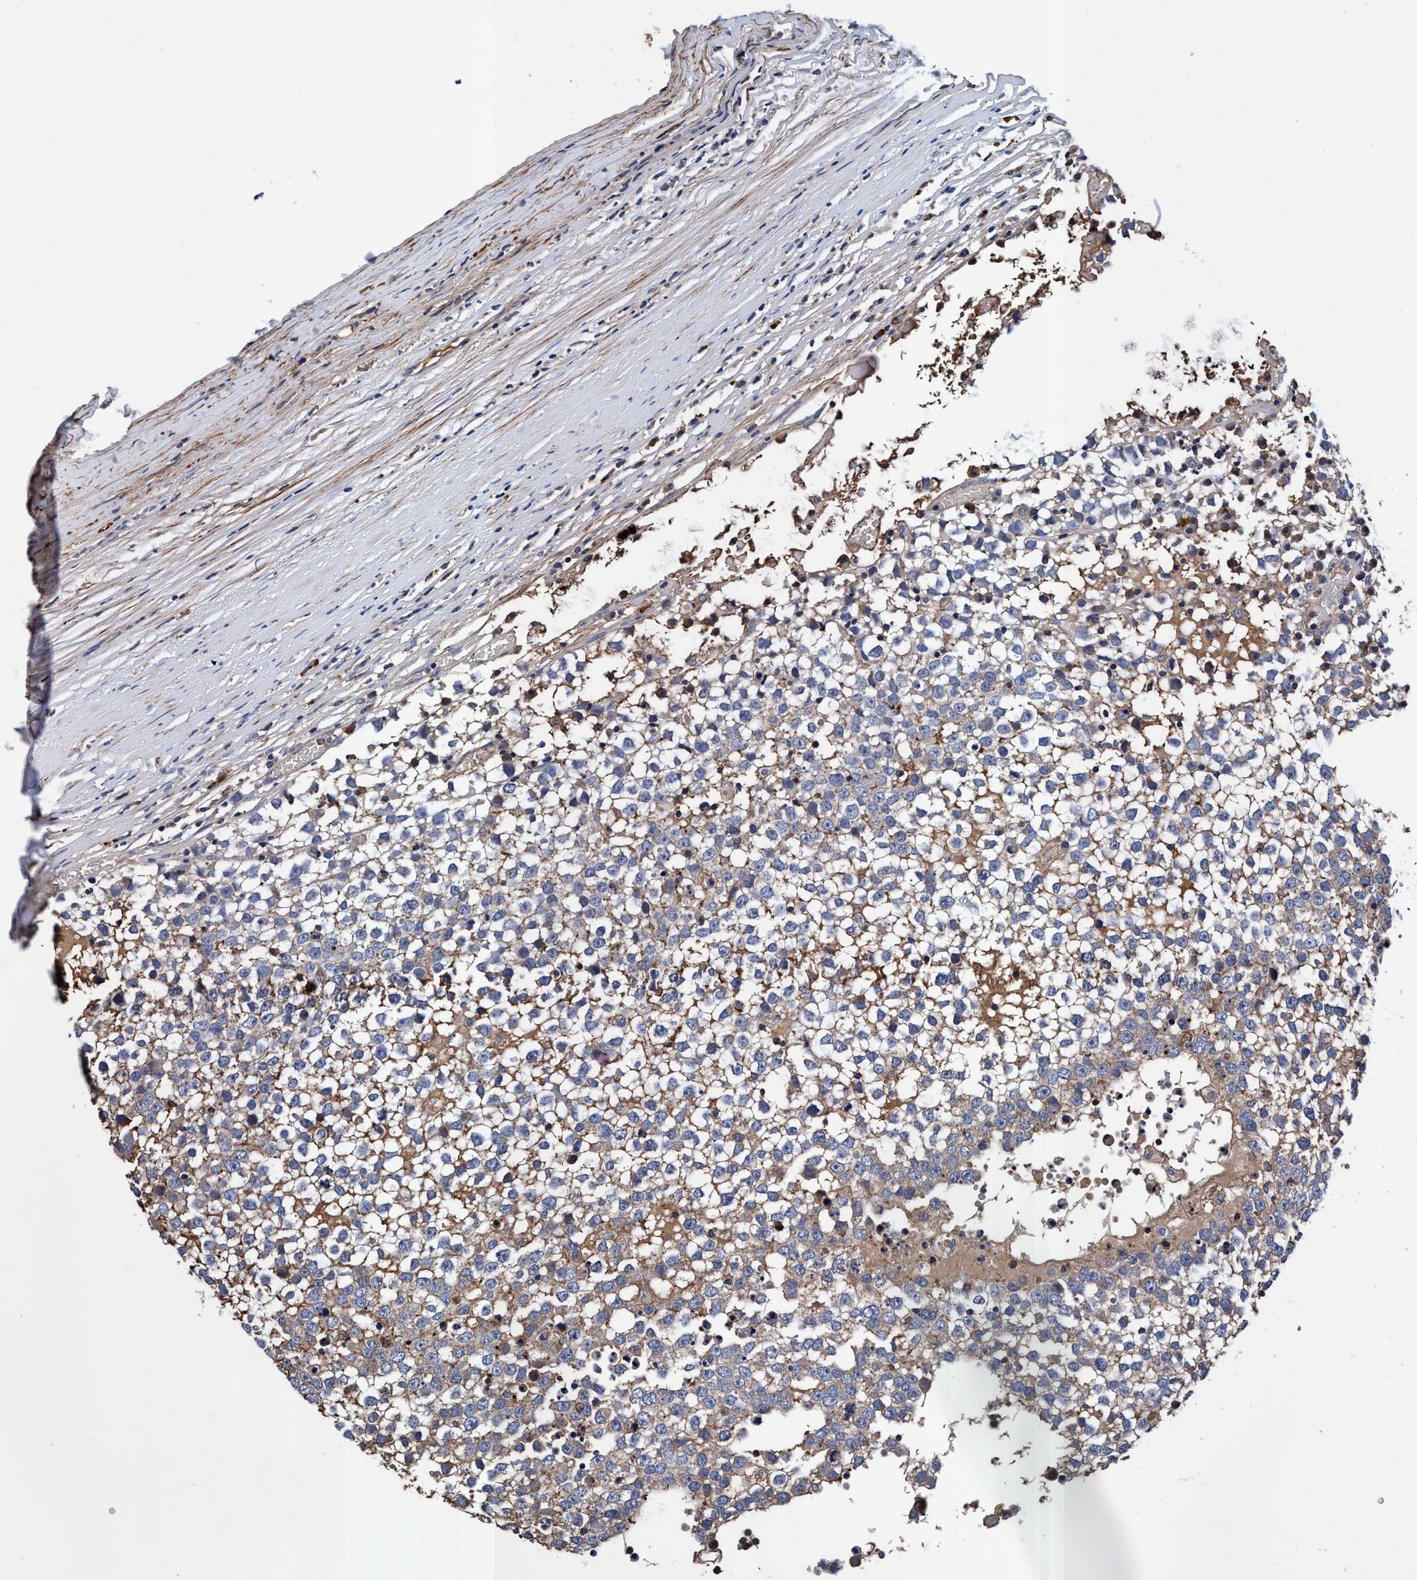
{"staining": {"intensity": "moderate", "quantity": "25%-75%", "location": "cytoplasmic/membranous"}, "tissue": "testis cancer", "cell_type": "Tumor cells", "image_type": "cancer", "snomed": [{"axis": "morphology", "description": "Seminoma, NOS"}, {"axis": "topography", "description": "Testis"}], "caption": "Moderate cytoplasmic/membranous staining is identified in about 25%-75% of tumor cells in testis cancer. (DAB (3,3'-diaminobenzidine) = brown stain, brightfield microscopy at high magnification).", "gene": "RNF208", "patient": {"sex": "male", "age": 65}}